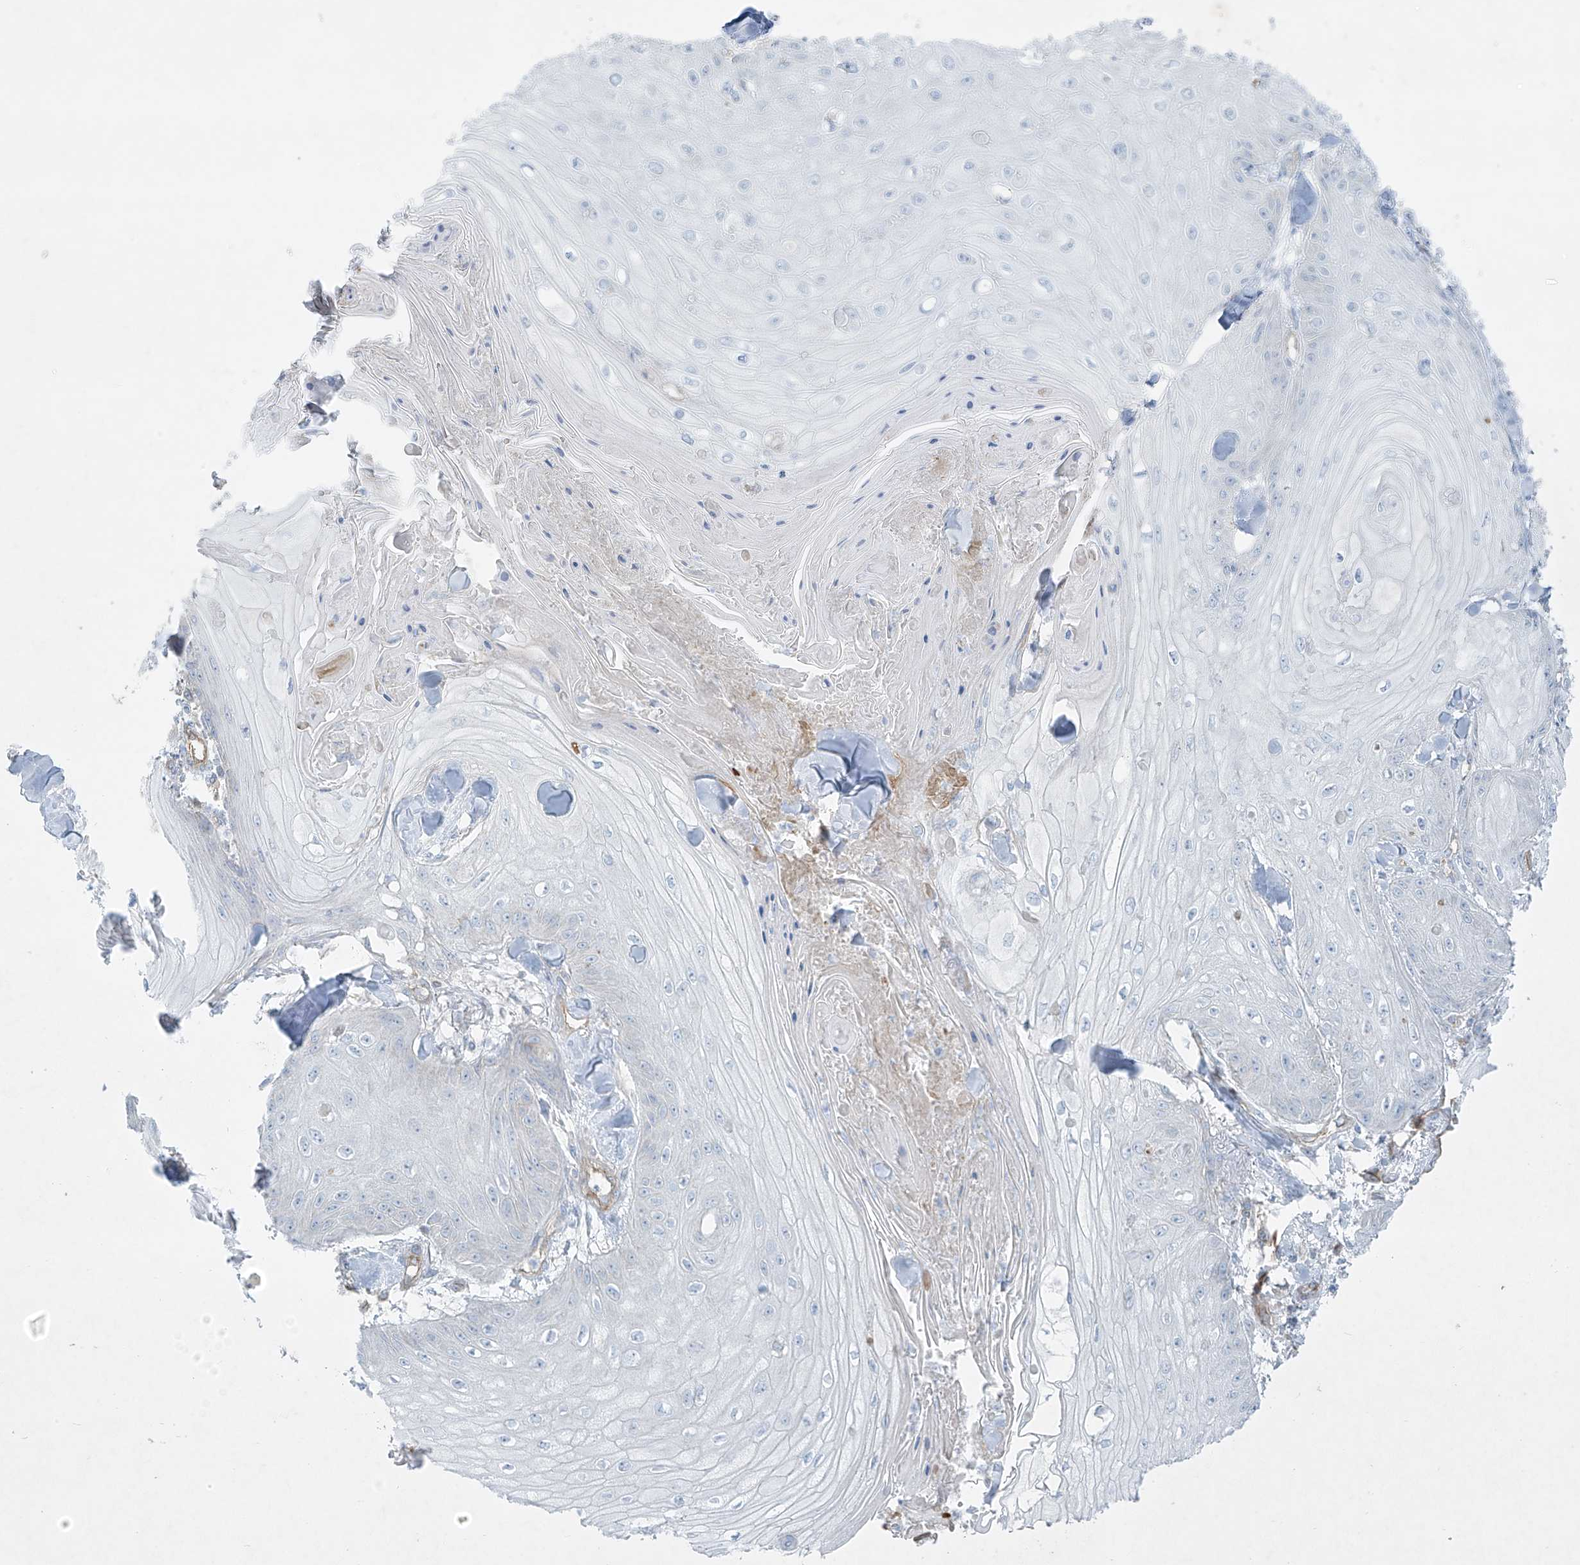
{"staining": {"intensity": "negative", "quantity": "none", "location": "none"}, "tissue": "skin cancer", "cell_type": "Tumor cells", "image_type": "cancer", "snomed": [{"axis": "morphology", "description": "Squamous cell carcinoma, NOS"}, {"axis": "topography", "description": "Skin"}], "caption": "An immunohistochemistry image of skin squamous cell carcinoma is shown. There is no staining in tumor cells of skin squamous cell carcinoma.", "gene": "VAMP5", "patient": {"sex": "male", "age": 74}}